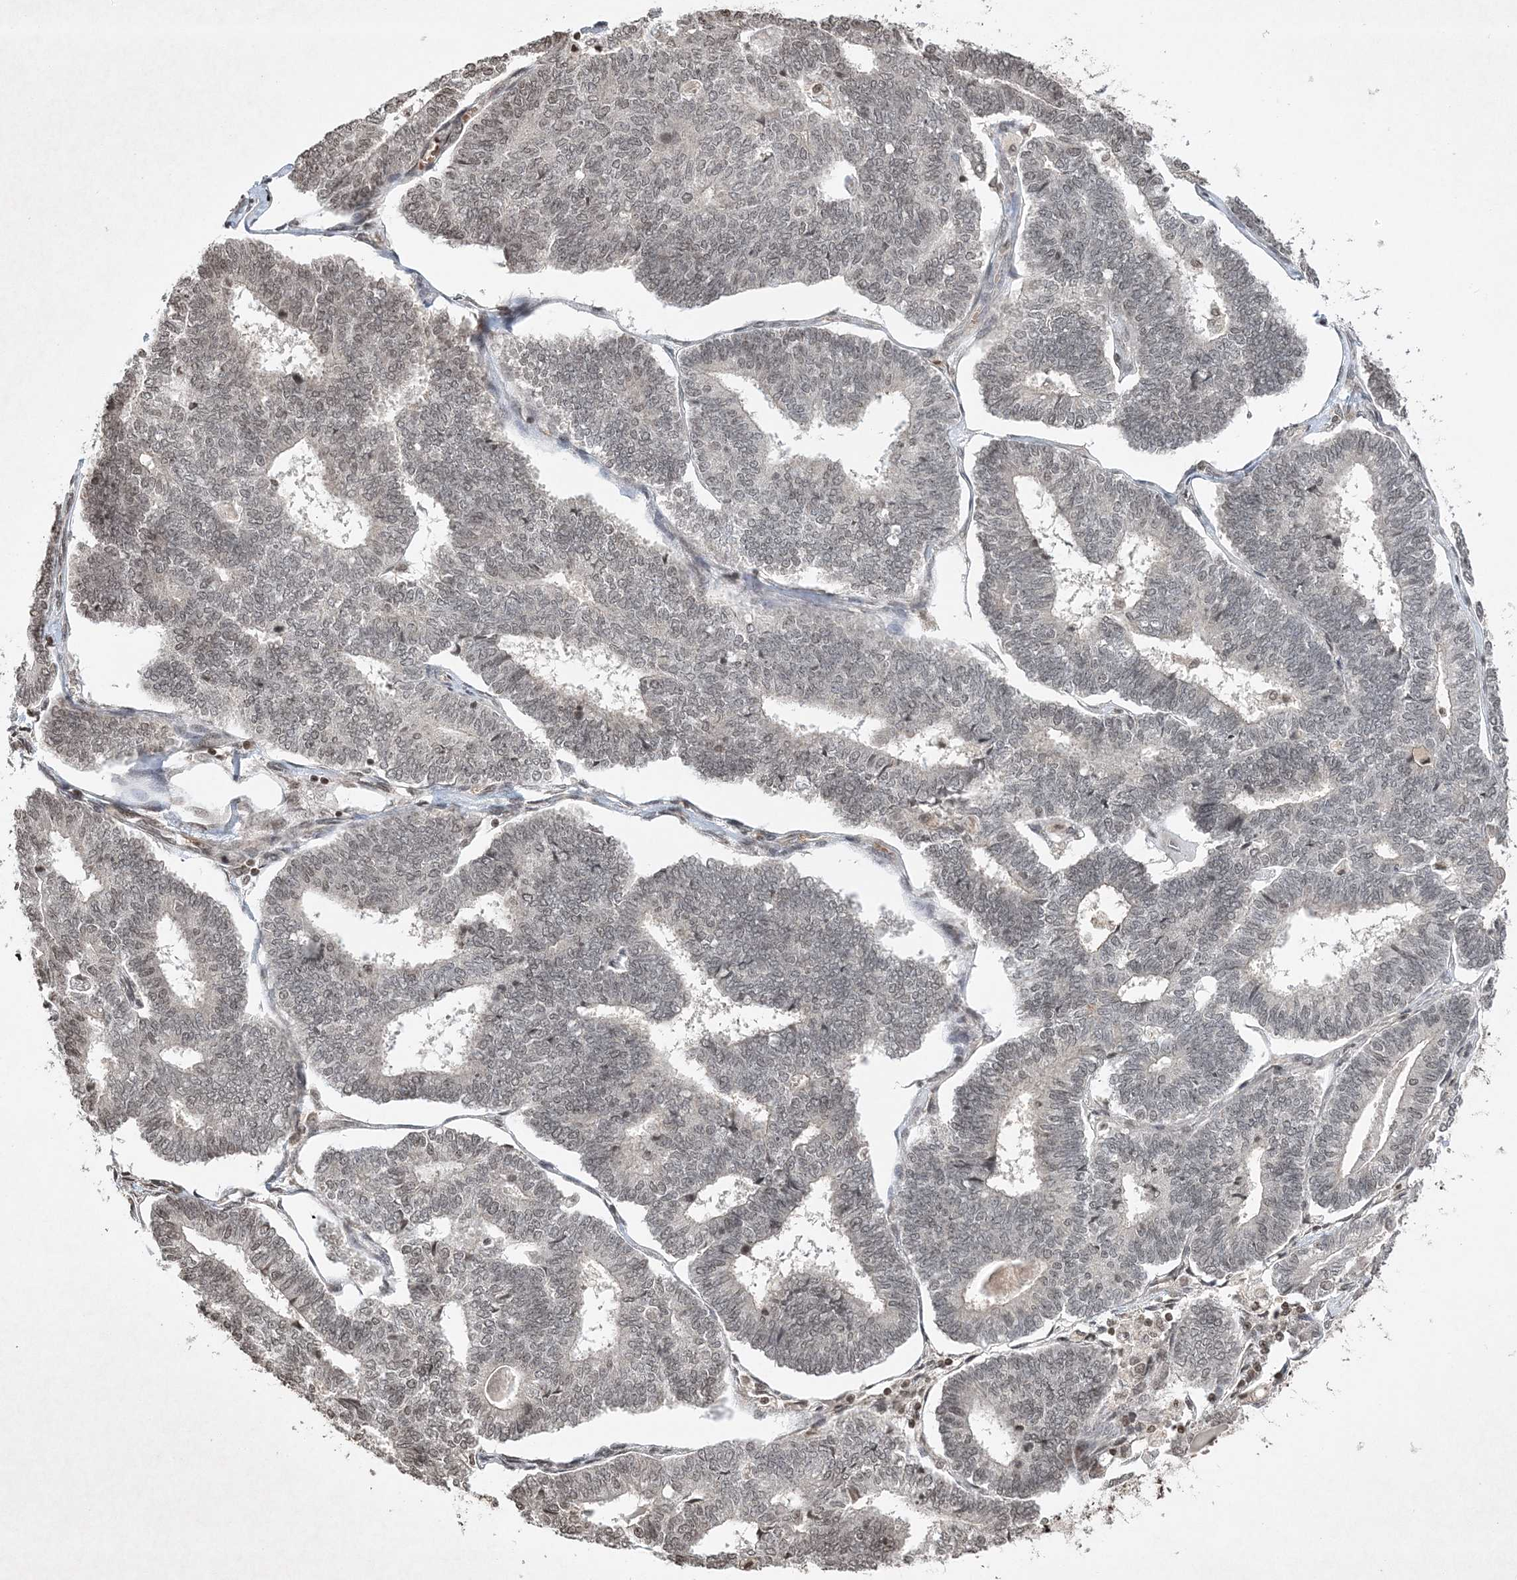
{"staining": {"intensity": "negative", "quantity": "none", "location": "none"}, "tissue": "endometrial cancer", "cell_type": "Tumor cells", "image_type": "cancer", "snomed": [{"axis": "morphology", "description": "Adenocarcinoma, NOS"}, {"axis": "topography", "description": "Endometrium"}], "caption": "Immunohistochemistry (IHC) image of endometrial adenocarcinoma stained for a protein (brown), which shows no positivity in tumor cells.", "gene": "NEDD9", "patient": {"sex": "female", "age": 70}}